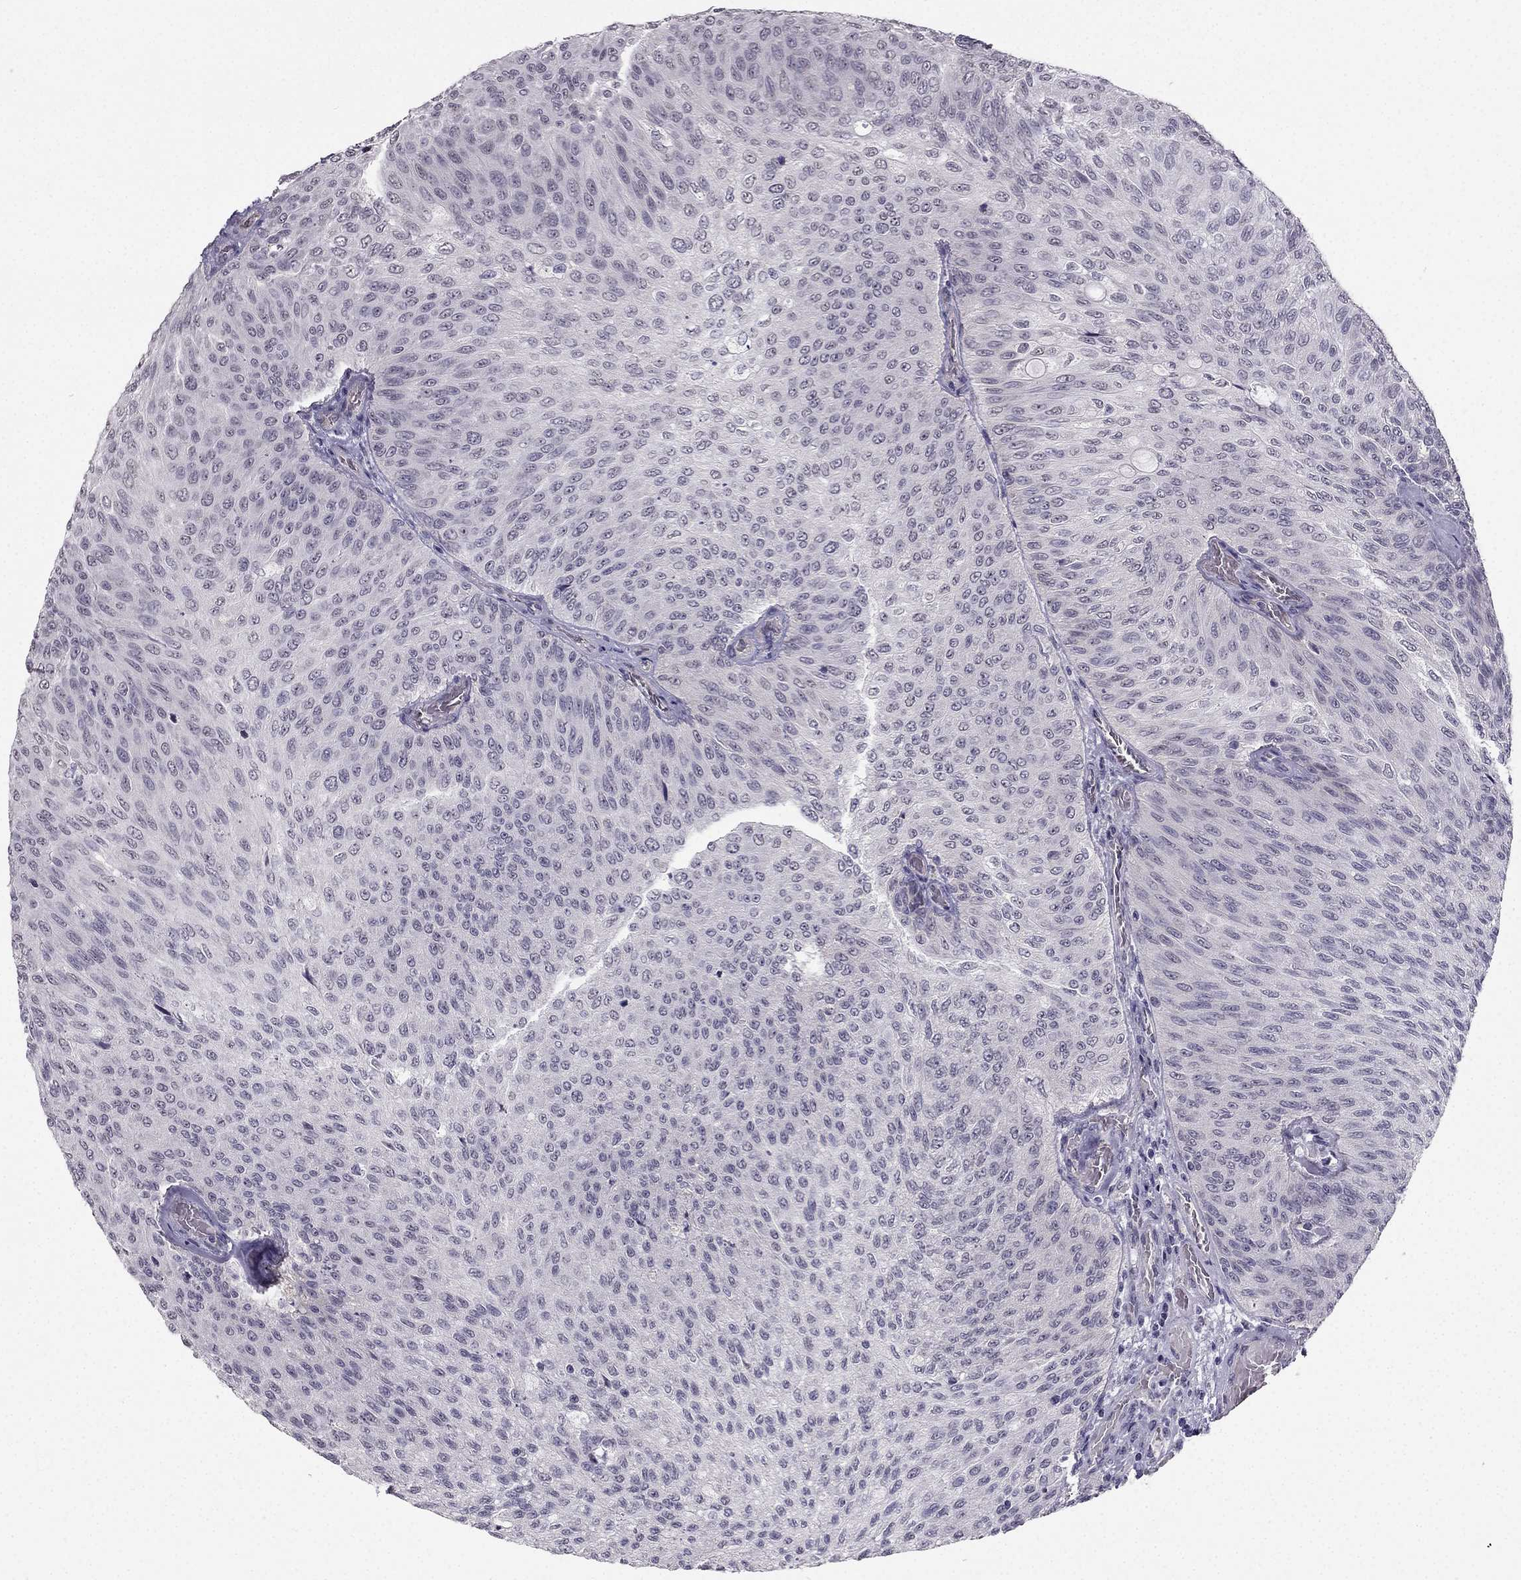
{"staining": {"intensity": "negative", "quantity": "none", "location": "none"}, "tissue": "urothelial cancer", "cell_type": "Tumor cells", "image_type": "cancer", "snomed": [{"axis": "morphology", "description": "Urothelial carcinoma, Low grade"}, {"axis": "topography", "description": "Ureter, NOS"}, {"axis": "topography", "description": "Urinary bladder"}], "caption": "Tumor cells show no significant protein expression in urothelial cancer. (Brightfield microscopy of DAB immunohistochemistry (IHC) at high magnification).", "gene": "TSPYL5", "patient": {"sex": "male", "age": 78}}